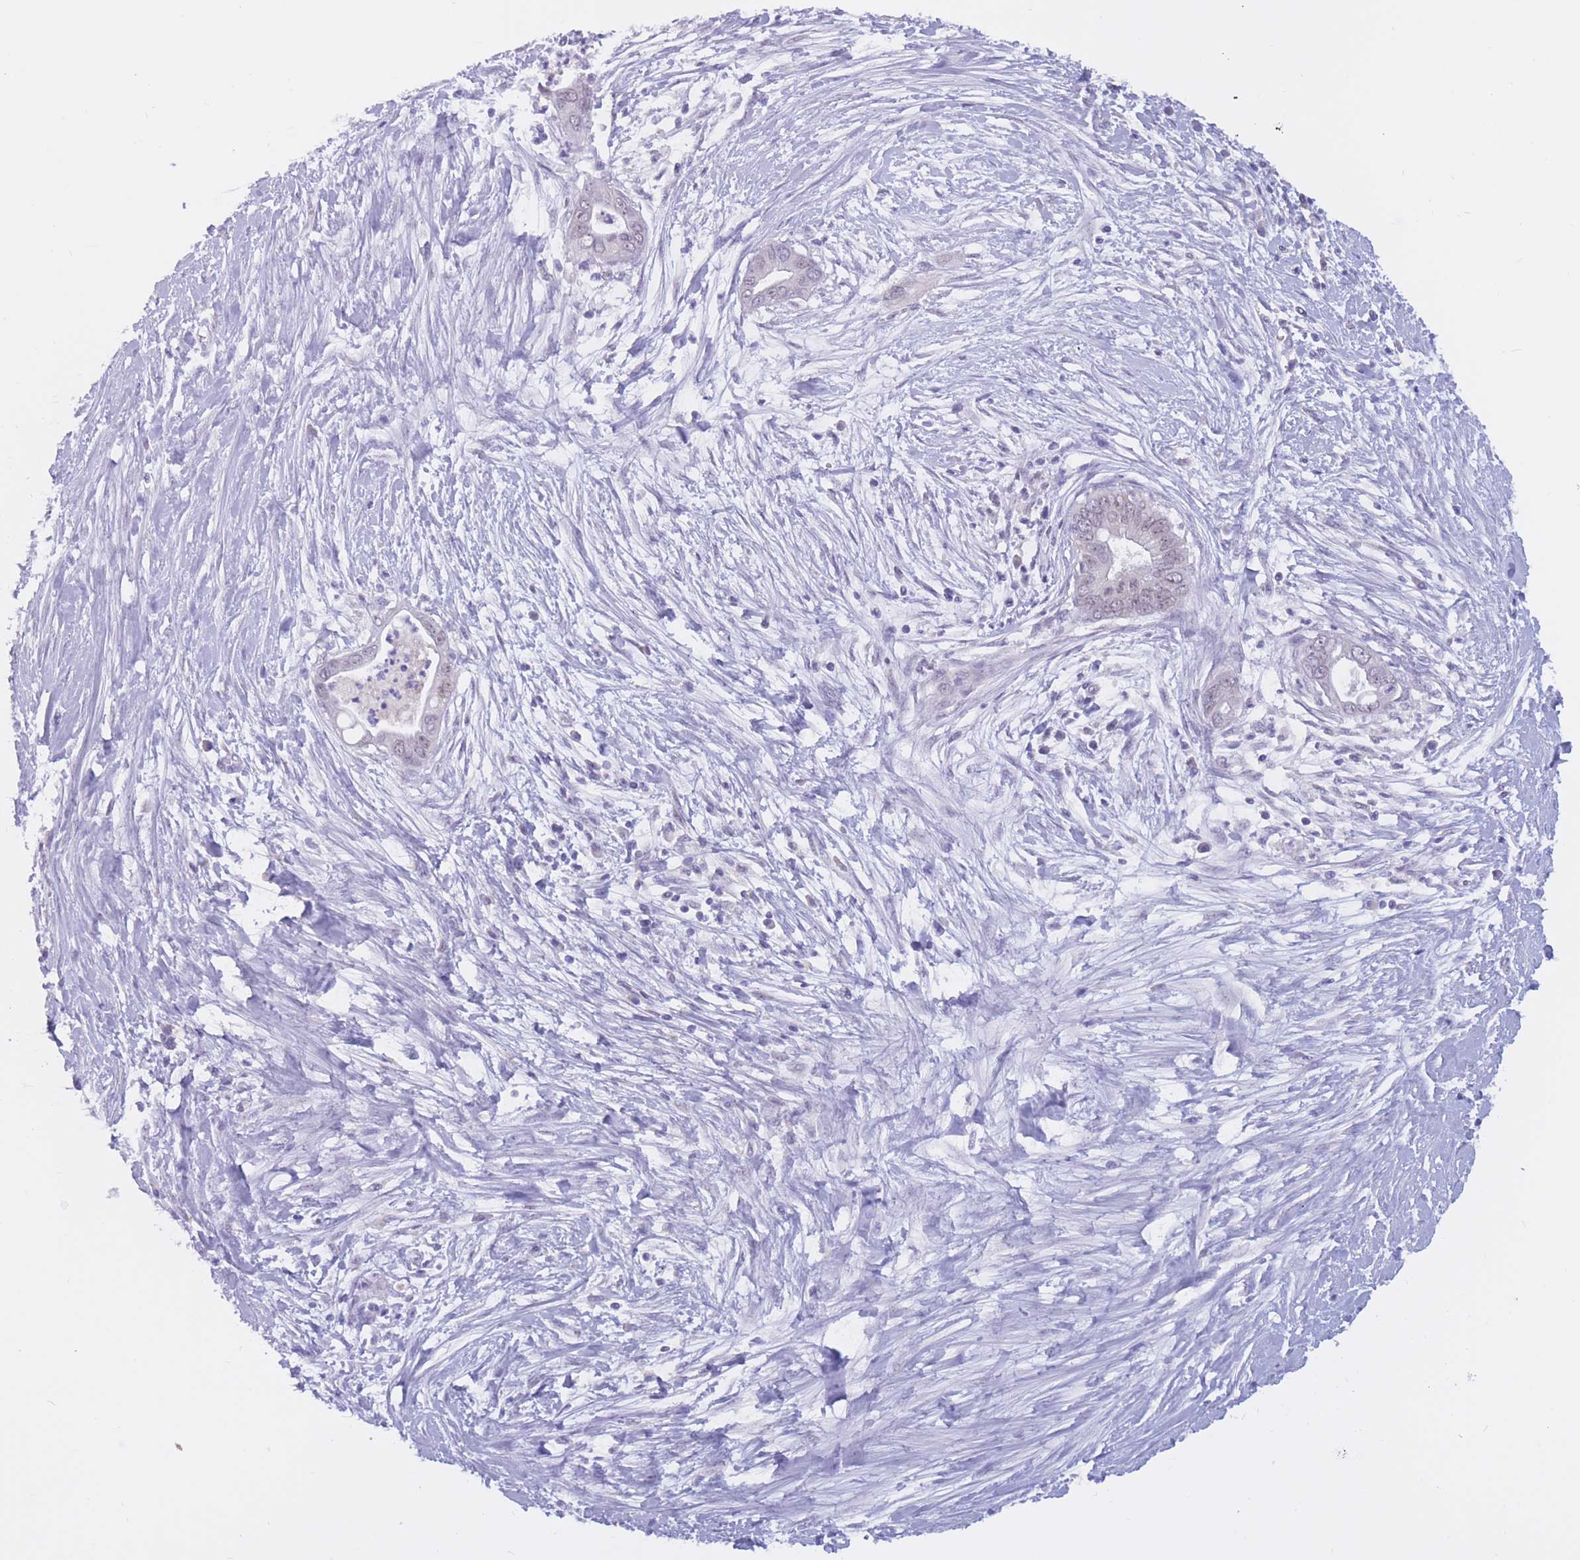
{"staining": {"intensity": "weak", "quantity": "<25%", "location": "nuclear"}, "tissue": "pancreatic cancer", "cell_type": "Tumor cells", "image_type": "cancer", "snomed": [{"axis": "morphology", "description": "Adenocarcinoma, NOS"}, {"axis": "topography", "description": "Pancreas"}], "caption": "Immunohistochemical staining of pancreatic cancer displays no significant expression in tumor cells.", "gene": "BOP1", "patient": {"sex": "male", "age": 75}}